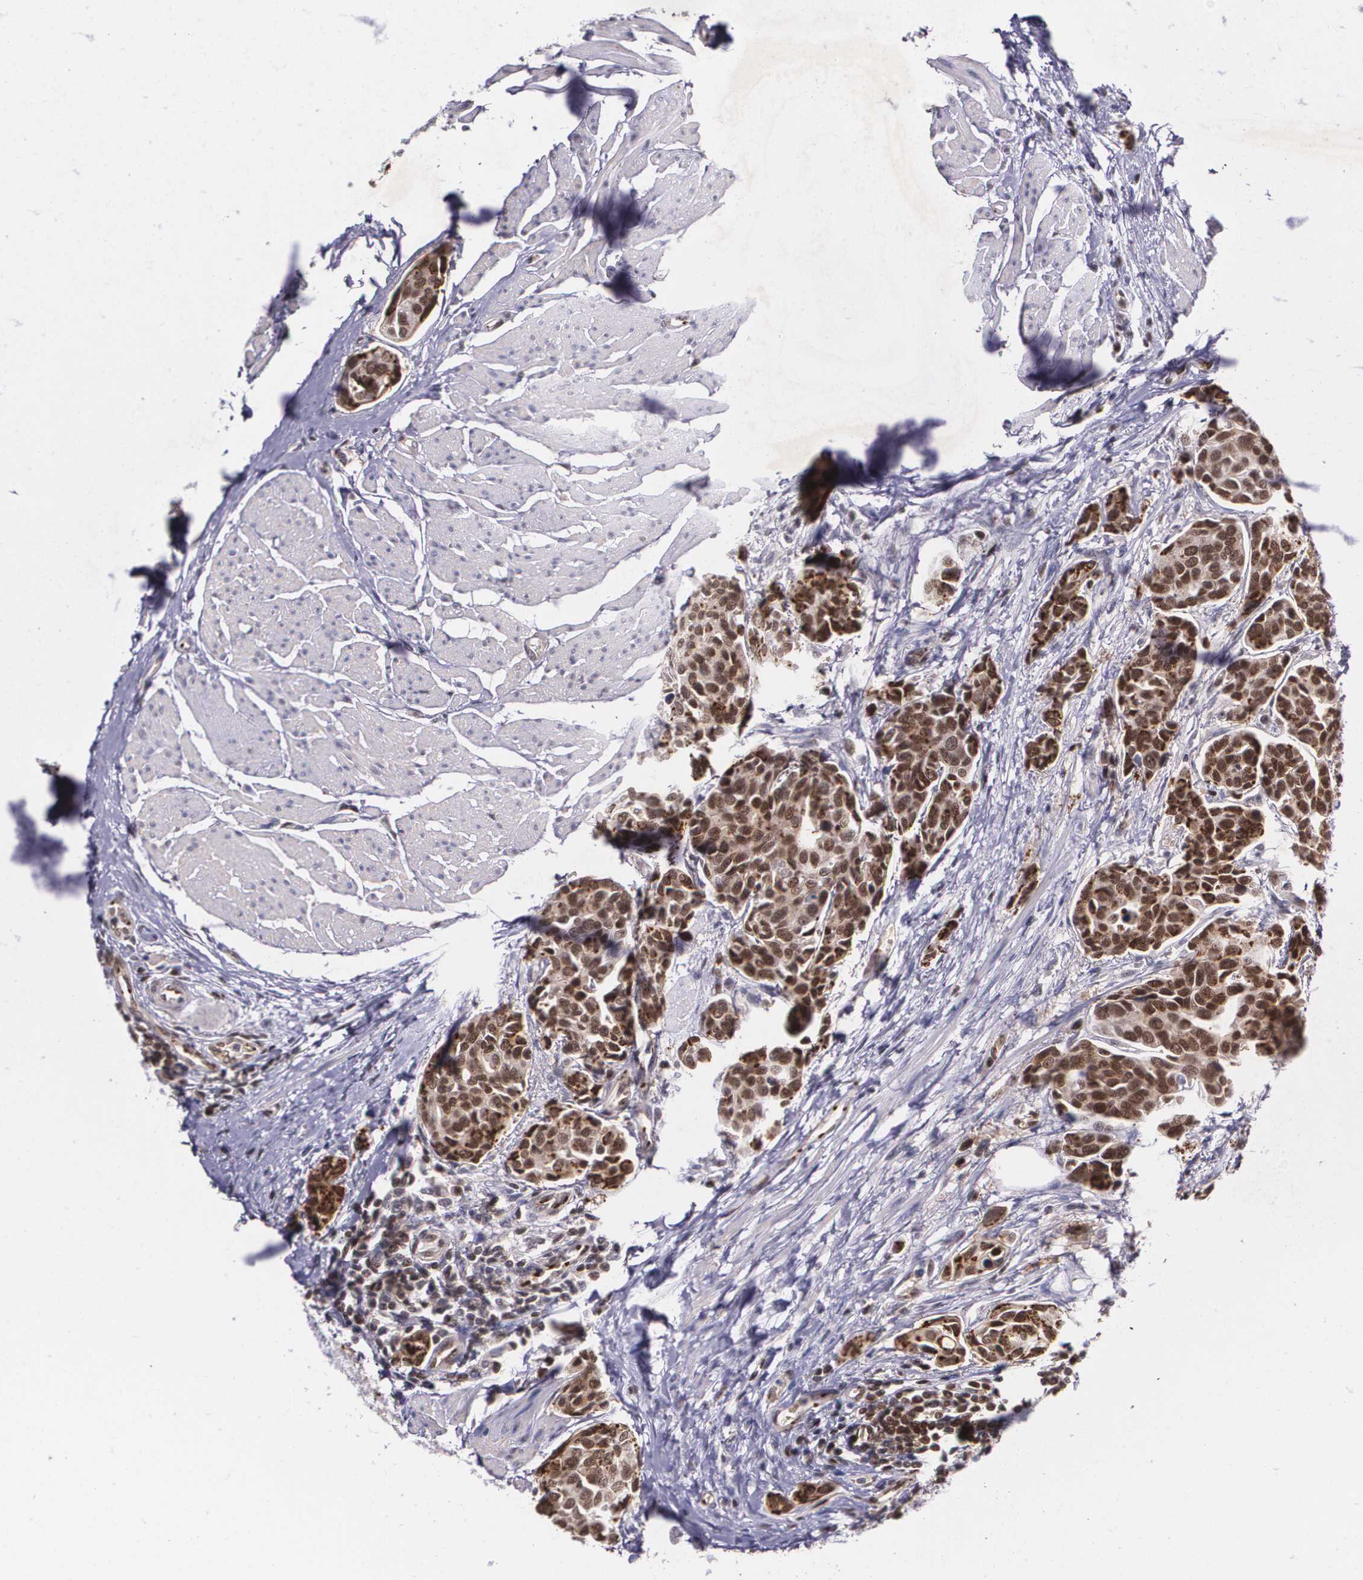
{"staining": {"intensity": "strong", "quantity": ">75%", "location": "cytoplasmic/membranous,nuclear"}, "tissue": "urothelial cancer", "cell_type": "Tumor cells", "image_type": "cancer", "snomed": [{"axis": "morphology", "description": "Urothelial carcinoma, High grade"}, {"axis": "topography", "description": "Urinary bladder"}], "caption": "High-power microscopy captured an IHC micrograph of urothelial cancer, revealing strong cytoplasmic/membranous and nuclear staining in about >75% of tumor cells.", "gene": "MGMT", "patient": {"sex": "male", "age": 78}}